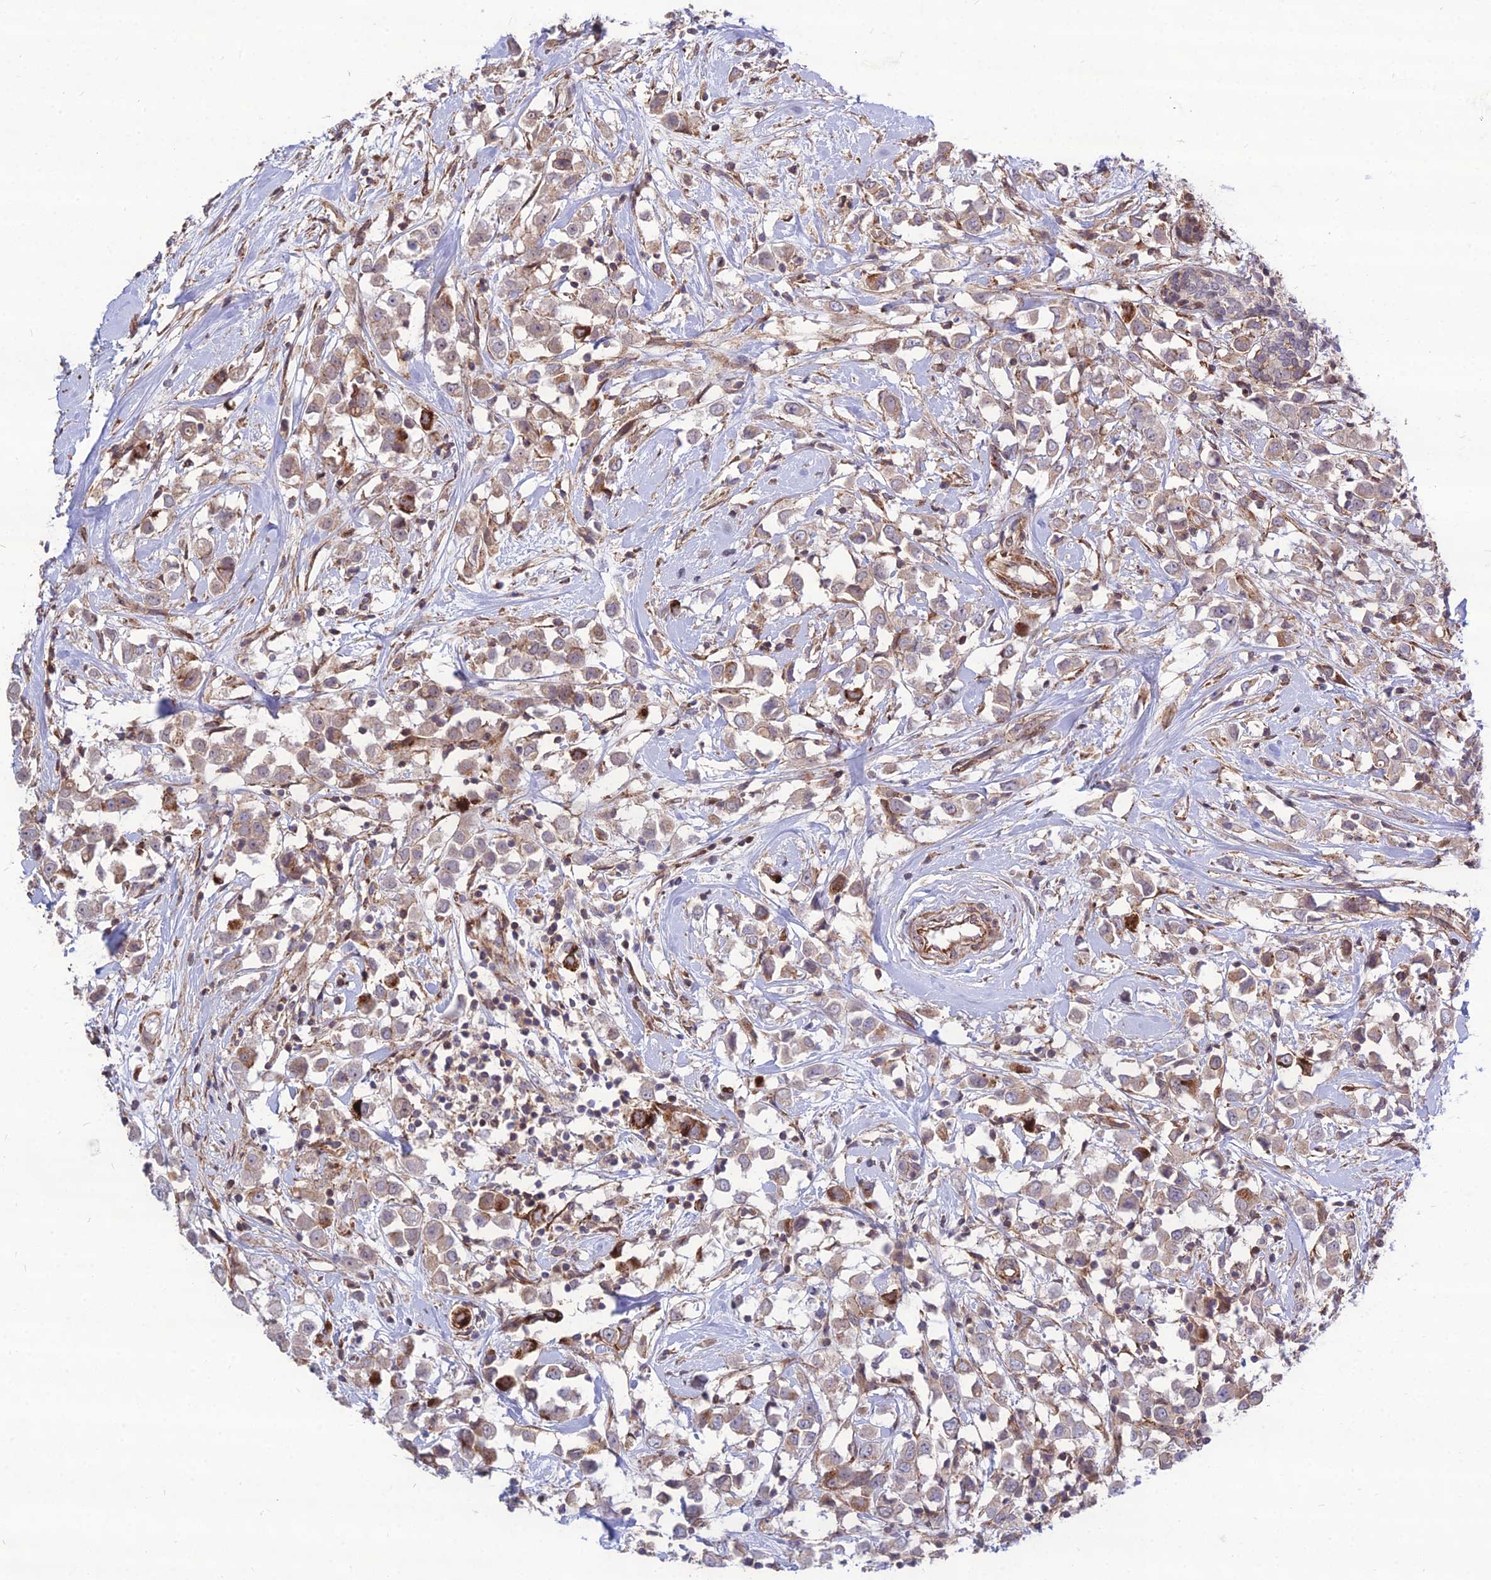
{"staining": {"intensity": "weak", "quantity": ">75%", "location": "cytoplasmic/membranous"}, "tissue": "breast cancer", "cell_type": "Tumor cells", "image_type": "cancer", "snomed": [{"axis": "morphology", "description": "Duct carcinoma"}, {"axis": "topography", "description": "Breast"}], "caption": "Protein expression analysis of infiltrating ductal carcinoma (breast) demonstrates weak cytoplasmic/membranous expression in approximately >75% of tumor cells. The protein of interest is shown in brown color, while the nuclei are stained blue.", "gene": "TSPYL2", "patient": {"sex": "female", "age": 61}}